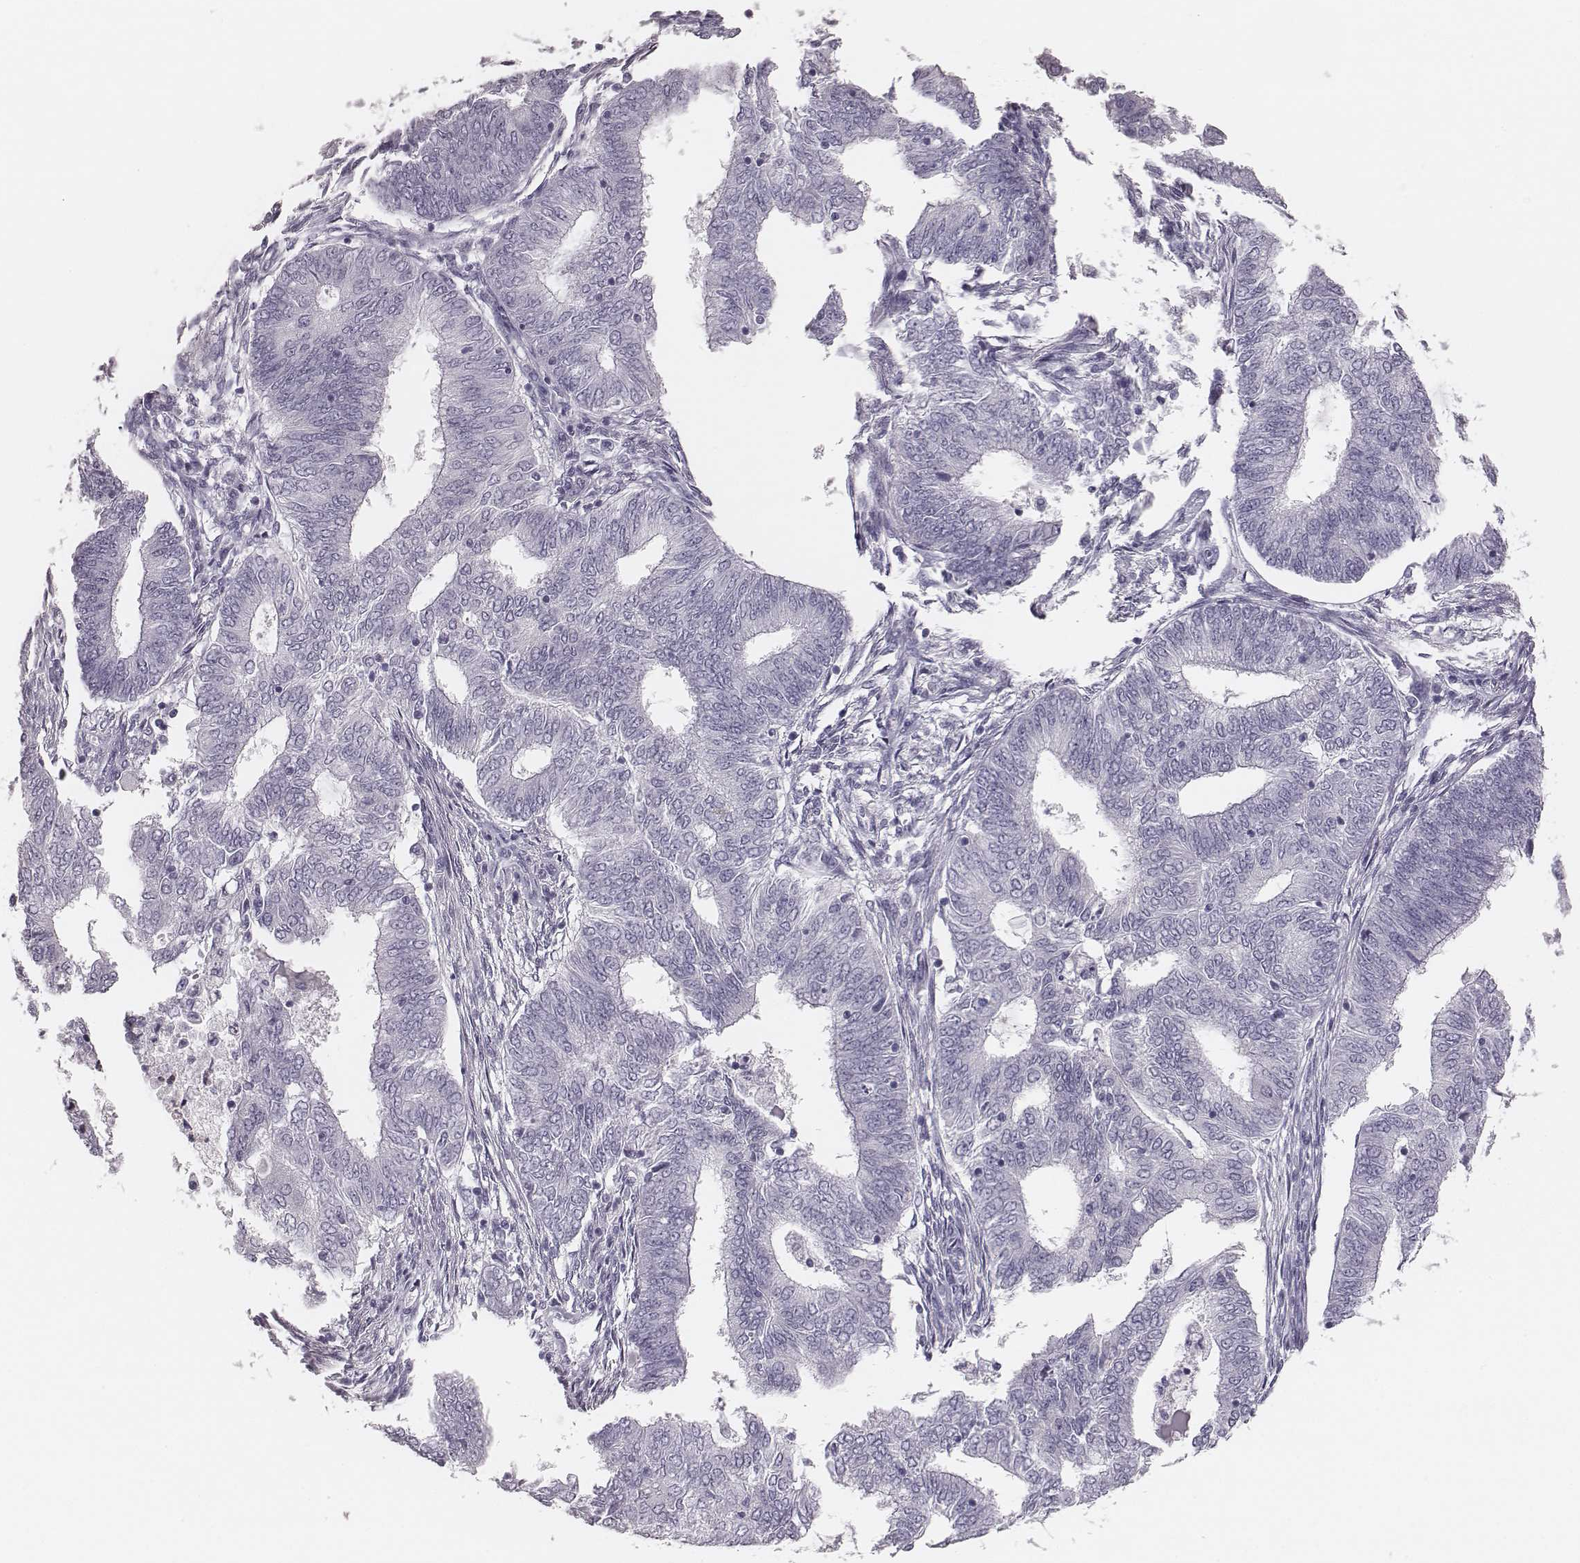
{"staining": {"intensity": "negative", "quantity": "none", "location": "none"}, "tissue": "endometrial cancer", "cell_type": "Tumor cells", "image_type": "cancer", "snomed": [{"axis": "morphology", "description": "Adenocarcinoma, NOS"}, {"axis": "topography", "description": "Endometrium"}], "caption": "A micrograph of human endometrial cancer (adenocarcinoma) is negative for staining in tumor cells.", "gene": "CSH1", "patient": {"sex": "female", "age": 62}}